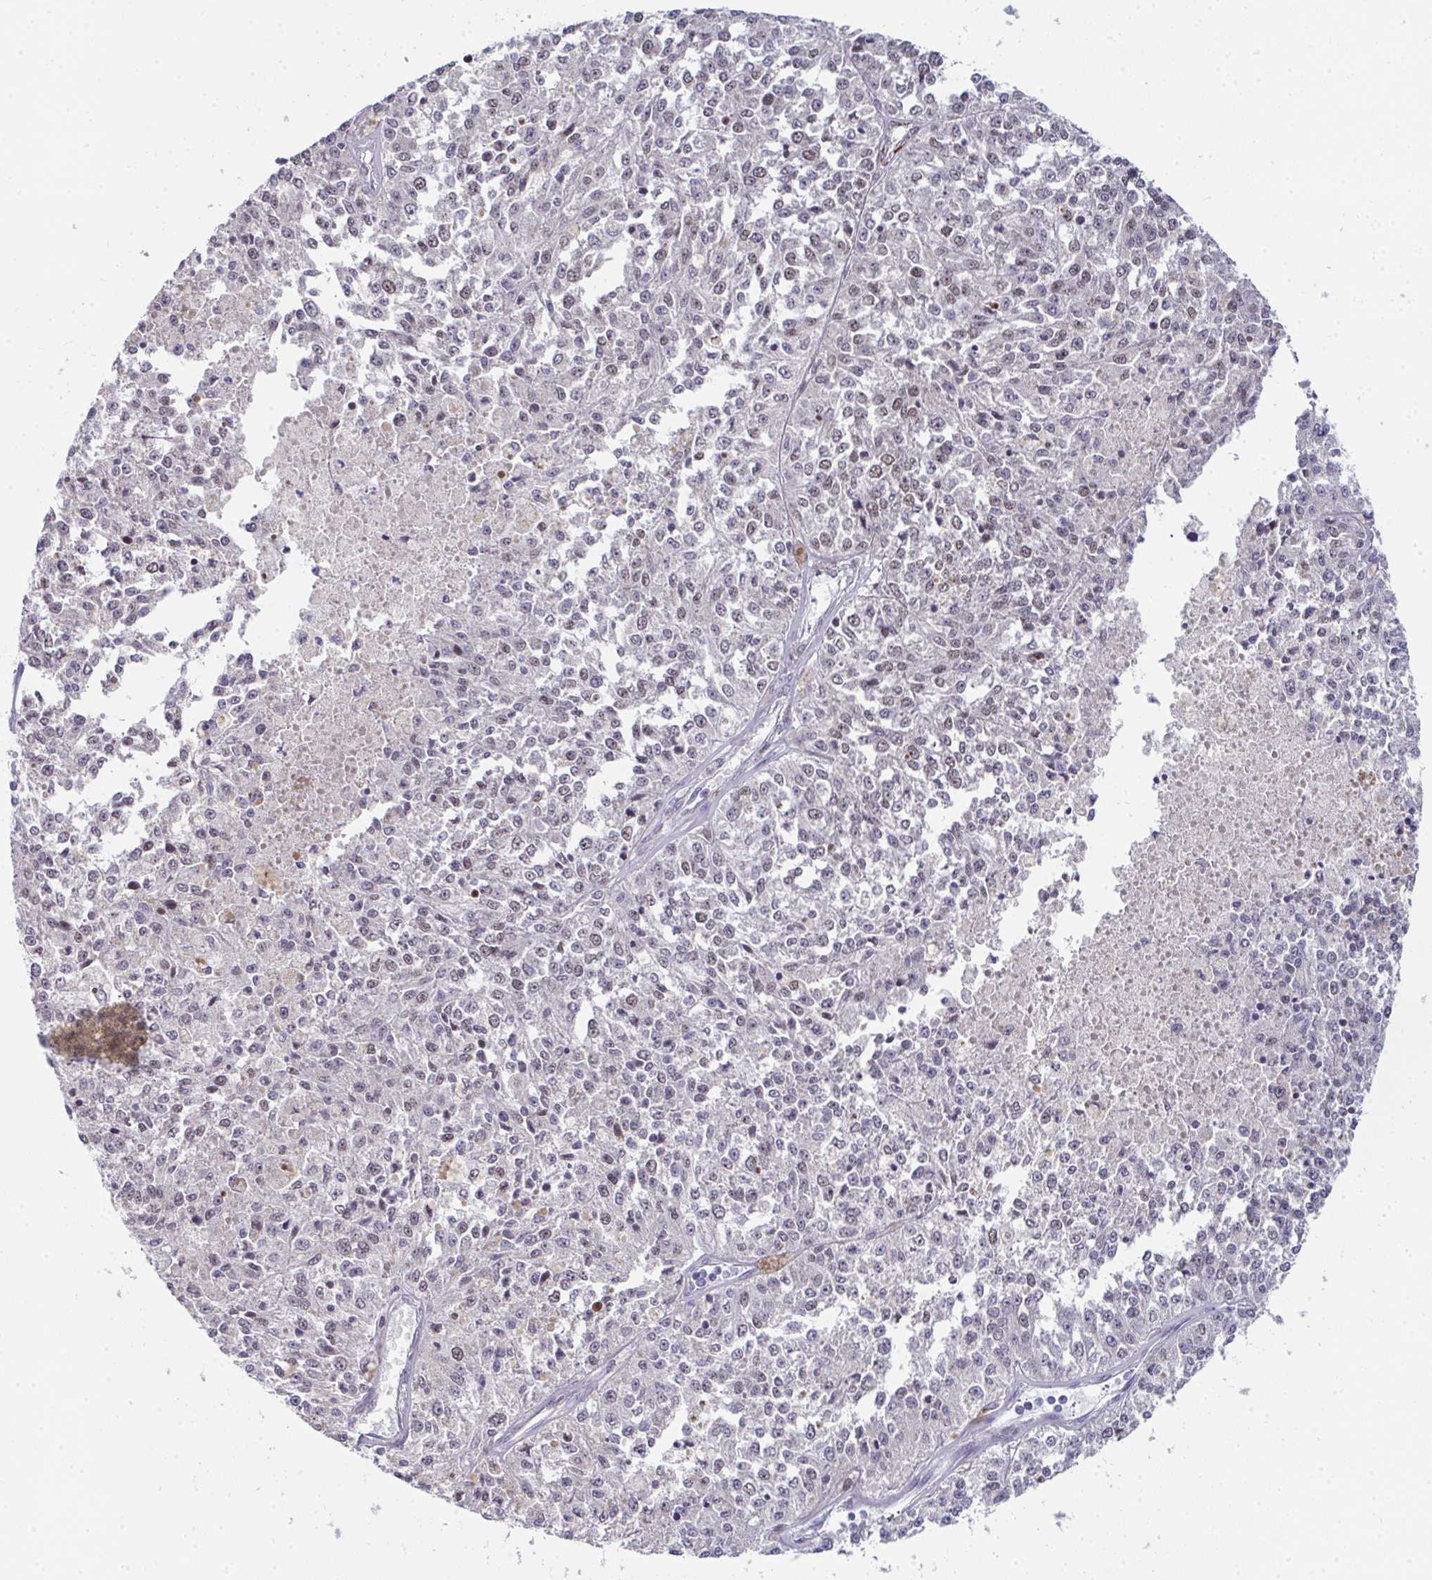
{"staining": {"intensity": "weak", "quantity": "<25%", "location": "nuclear"}, "tissue": "melanoma", "cell_type": "Tumor cells", "image_type": "cancer", "snomed": [{"axis": "morphology", "description": "Malignant melanoma, Metastatic site"}, {"axis": "topography", "description": "Lymph node"}], "caption": "Immunohistochemistry (IHC) image of melanoma stained for a protein (brown), which reveals no positivity in tumor cells. (Brightfield microscopy of DAB (3,3'-diaminobenzidine) immunohistochemistry (IHC) at high magnification).", "gene": "GINS2", "patient": {"sex": "female", "age": 64}}